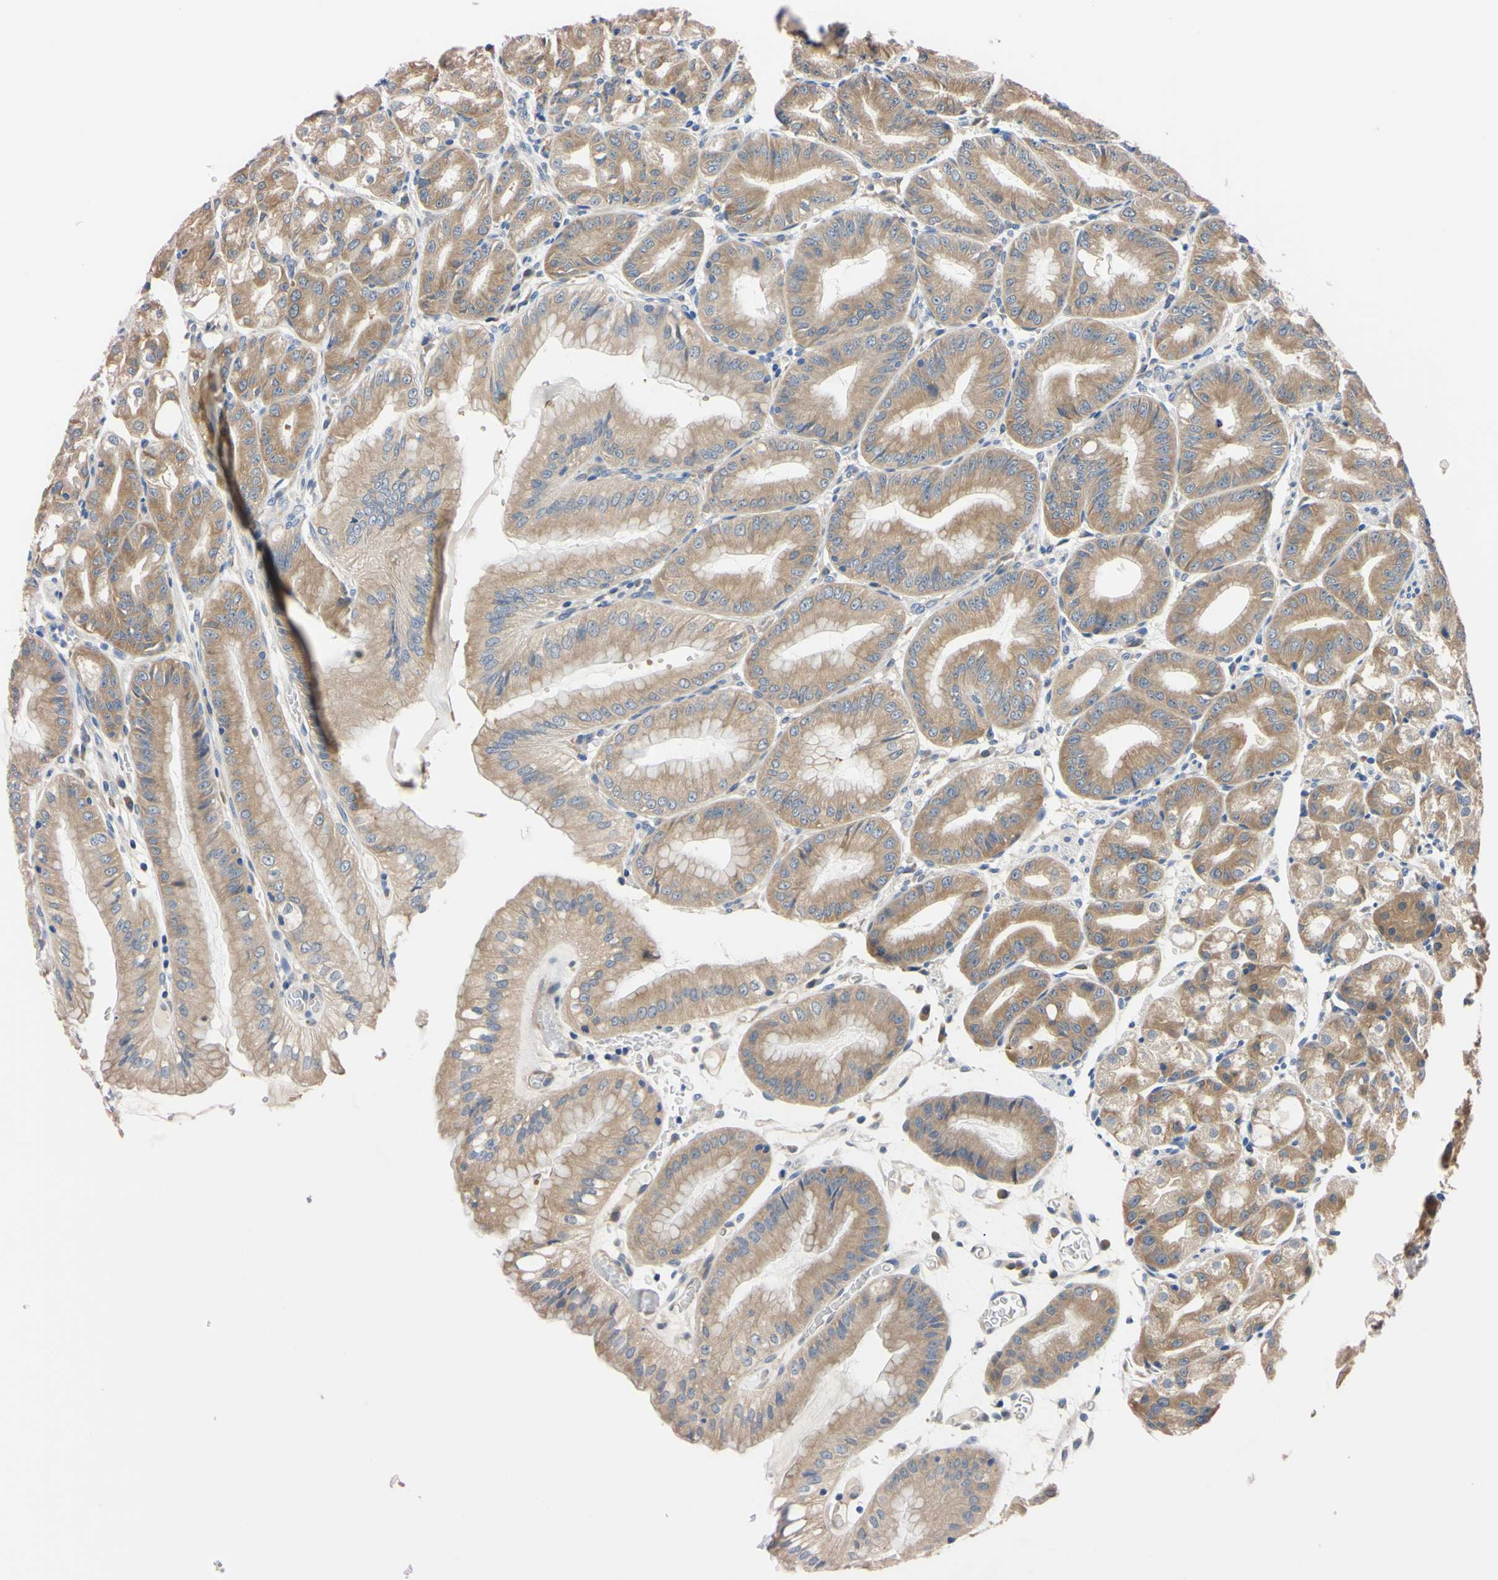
{"staining": {"intensity": "moderate", "quantity": "25%-75%", "location": "cytoplasmic/membranous"}, "tissue": "stomach", "cell_type": "Glandular cells", "image_type": "normal", "snomed": [{"axis": "morphology", "description": "Normal tissue, NOS"}, {"axis": "topography", "description": "Stomach, lower"}], "caption": "Immunohistochemistry (IHC) (DAB) staining of unremarkable human stomach exhibits moderate cytoplasmic/membranous protein staining in about 25%-75% of glandular cells. (DAB IHC with brightfield microscopy, high magnification).", "gene": "RARS1", "patient": {"sex": "male", "age": 71}}